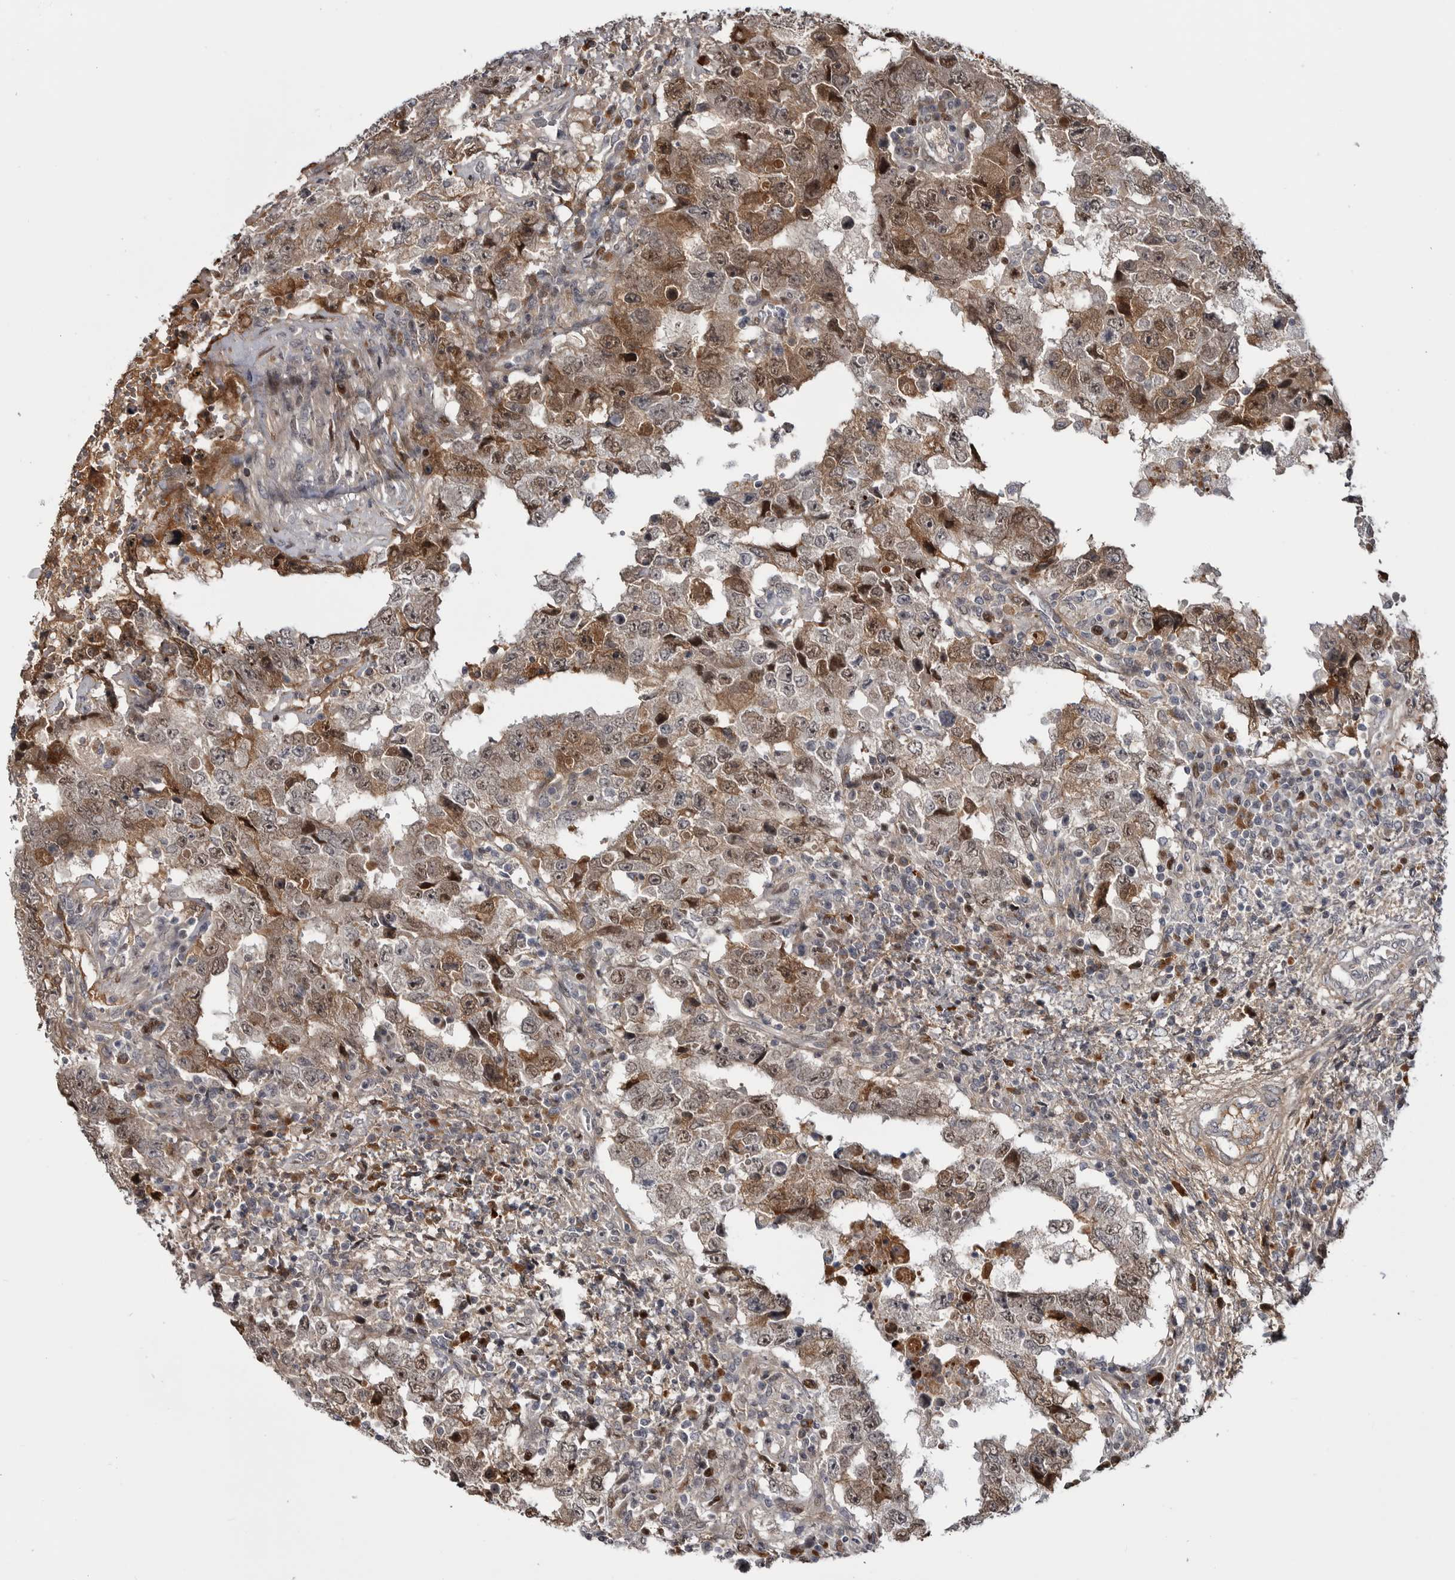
{"staining": {"intensity": "moderate", "quantity": ">75%", "location": "cytoplasmic/membranous,nuclear"}, "tissue": "testis cancer", "cell_type": "Tumor cells", "image_type": "cancer", "snomed": [{"axis": "morphology", "description": "Carcinoma, Embryonal, NOS"}, {"axis": "topography", "description": "Testis"}], "caption": "There is medium levels of moderate cytoplasmic/membranous and nuclear staining in tumor cells of testis cancer, as demonstrated by immunohistochemical staining (brown color).", "gene": "ZNF277", "patient": {"sex": "male", "age": 26}}